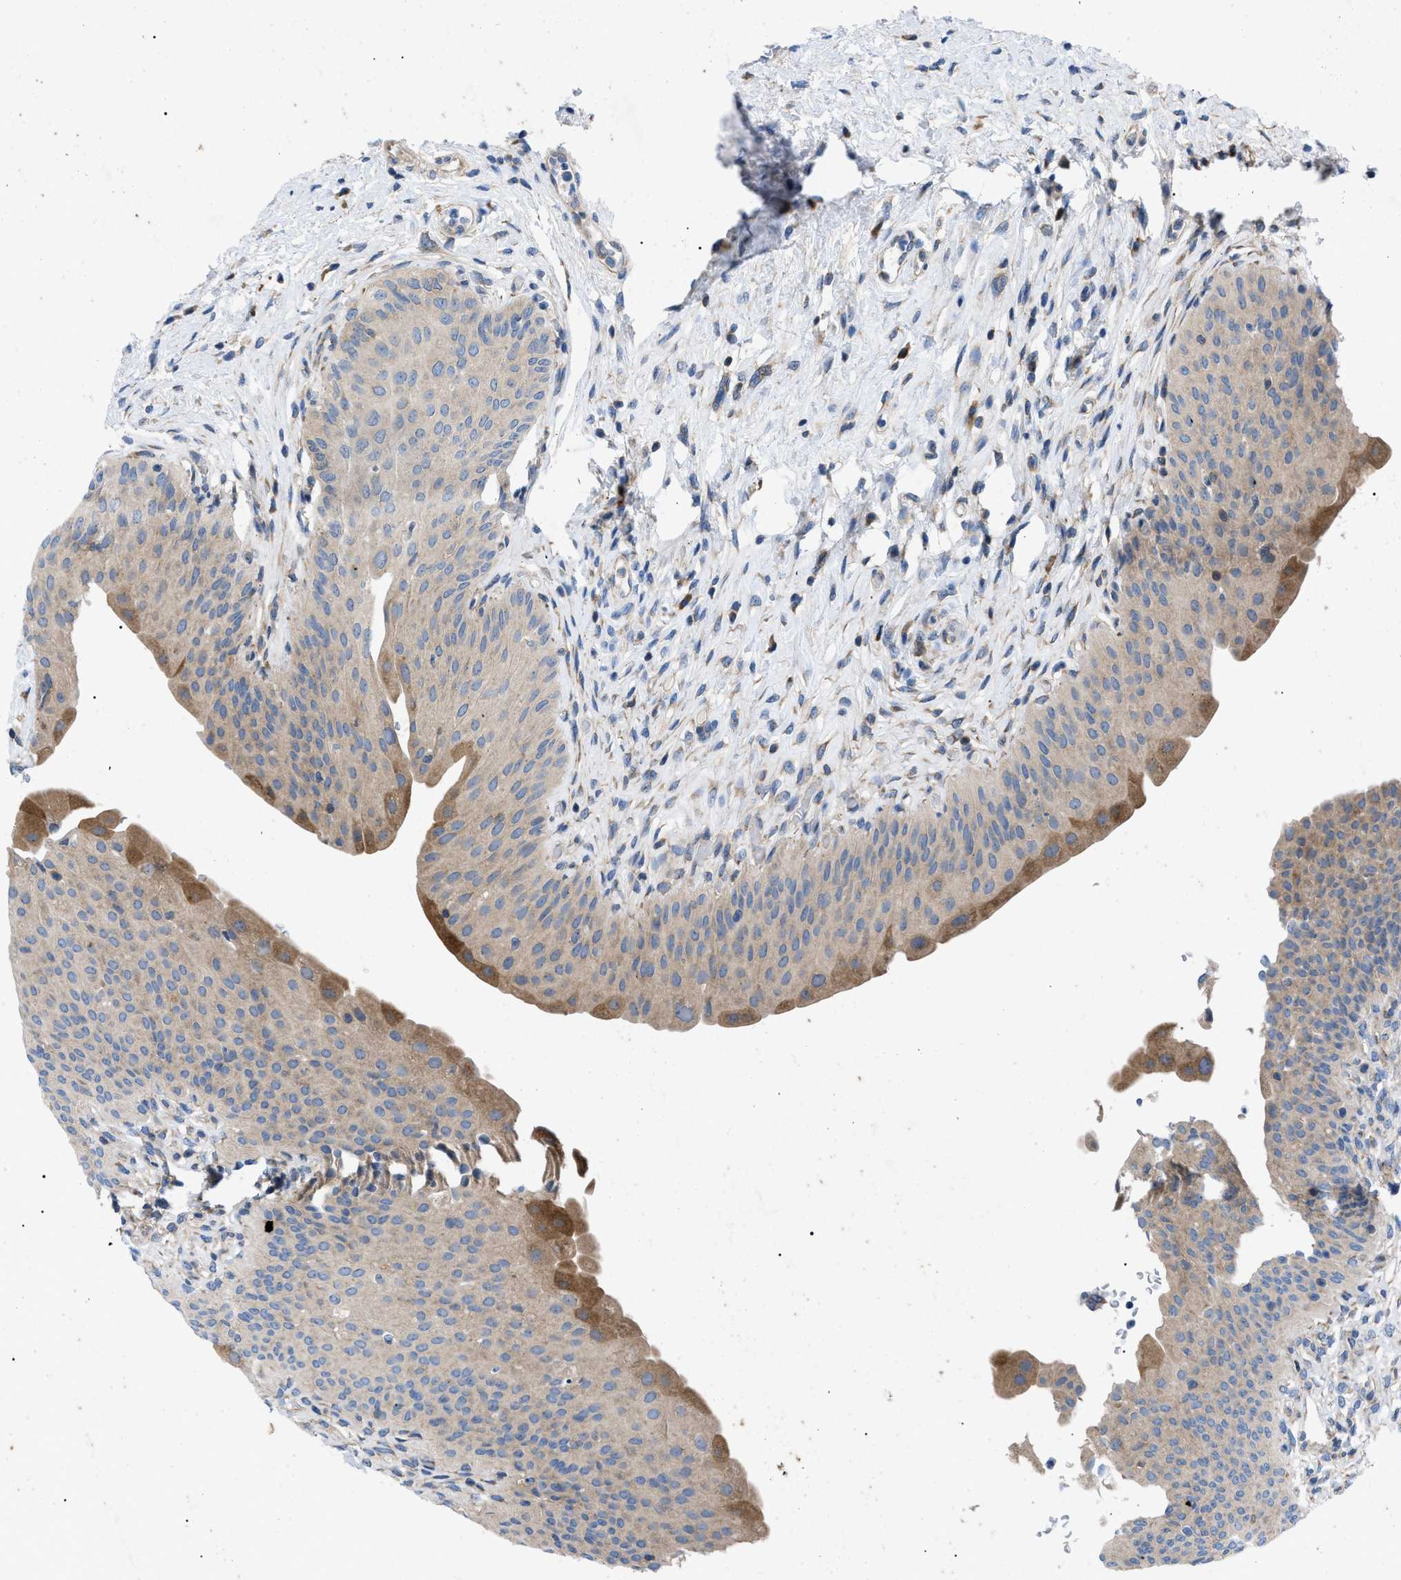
{"staining": {"intensity": "strong", "quantity": "<25%", "location": "cytoplasmic/membranous"}, "tissue": "urinary bladder", "cell_type": "Urothelial cells", "image_type": "normal", "snomed": [{"axis": "morphology", "description": "Normal tissue, NOS"}, {"axis": "topography", "description": "Urinary bladder"}], "caption": "Immunohistochemical staining of benign urinary bladder reveals <25% levels of strong cytoplasmic/membranous protein positivity in about <25% of urothelial cells.", "gene": "HSPB8", "patient": {"sex": "male", "age": 46}}